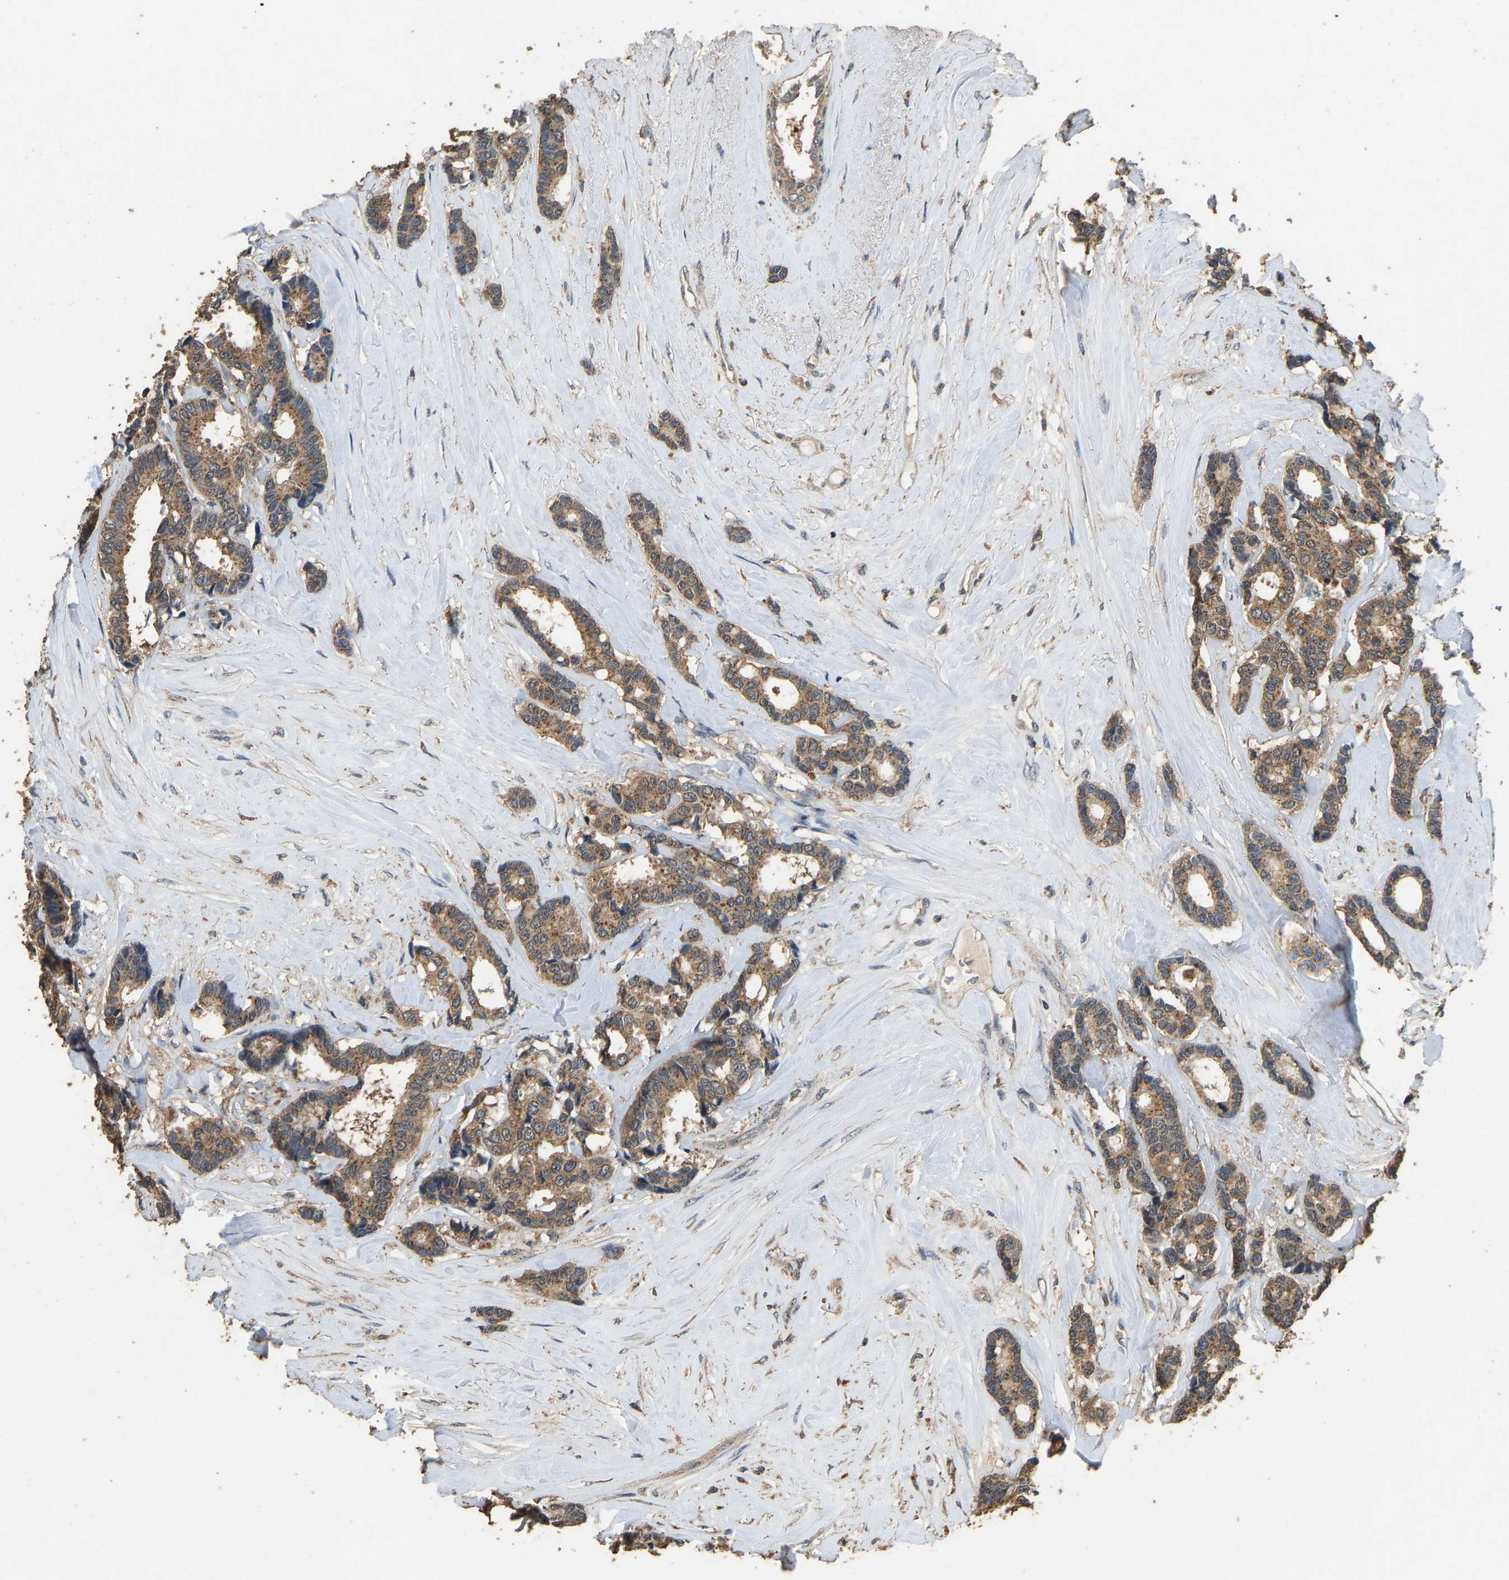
{"staining": {"intensity": "moderate", "quantity": ">75%", "location": "cytoplasmic/membranous"}, "tissue": "breast cancer", "cell_type": "Tumor cells", "image_type": "cancer", "snomed": [{"axis": "morphology", "description": "Duct carcinoma"}, {"axis": "topography", "description": "Breast"}], "caption": "Immunohistochemical staining of intraductal carcinoma (breast) displays medium levels of moderate cytoplasmic/membranous protein expression in about >75% of tumor cells. (Brightfield microscopy of DAB IHC at high magnification).", "gene": "CIDEC", "patient": {"sex": "female", "age": 87}}